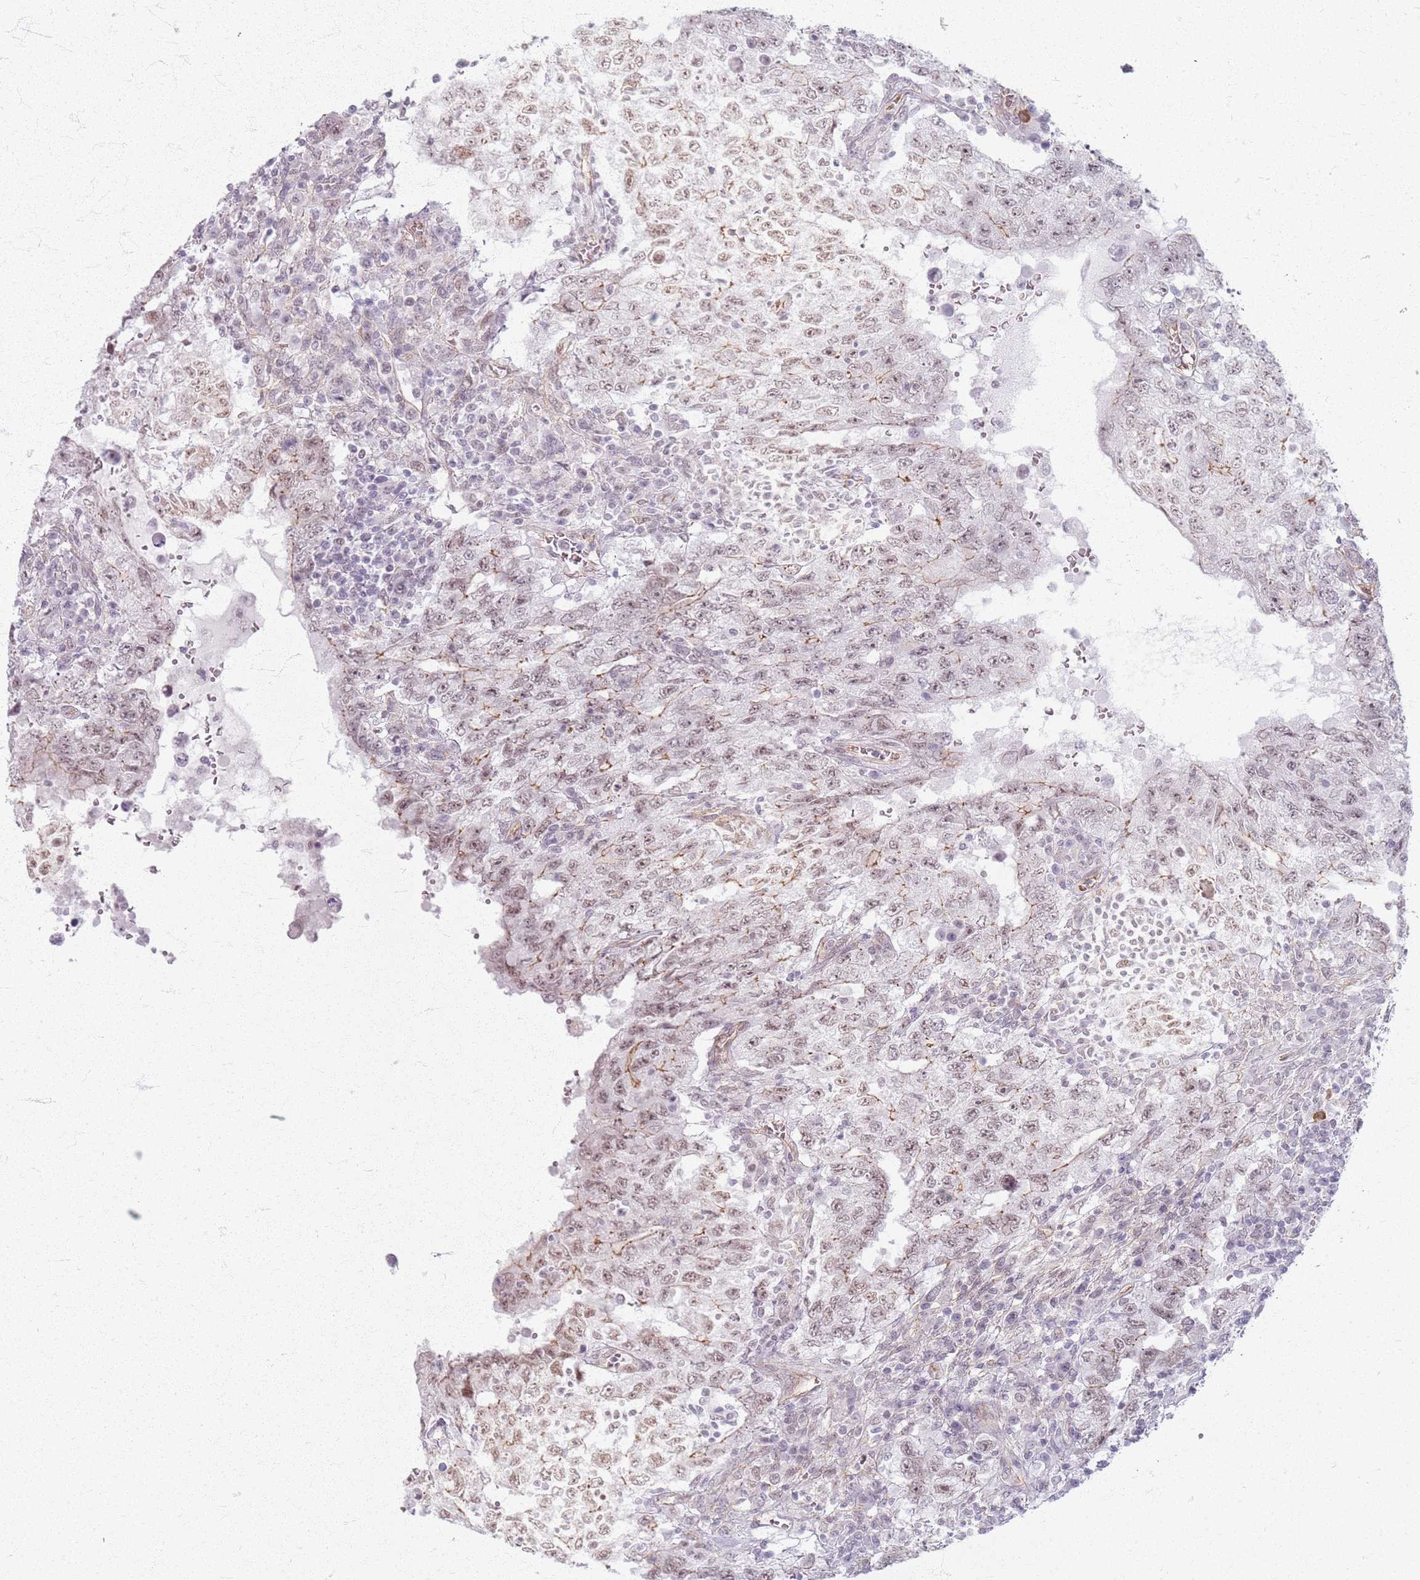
{"staining": {"intensity": "weak", "quantity": ">75%", "location": "nuclear"}, "tissue": "testis cancer", "cell_type": "Tumor cells", "image_type": "cancer", "snomed": [{"axis": "morphology", "description": "Carcinoma, Embryonal, NOS"}, {"axis": "topography", "description": "Testis"}], "caption": "The photomicrograph reveals immunohistochemical staining of testis embryonal carcinoma. There is weak nuclear positivity is seen in approximately >75% of tumor cells. The staining was performed using DAB (3,3'-diaminobenzidine), with brown indicating positive protein expression. Nuclei are stained blue with hematoxylin.", "gene": "KCNA5", "patient": {"sex": "male", "age": 26}}